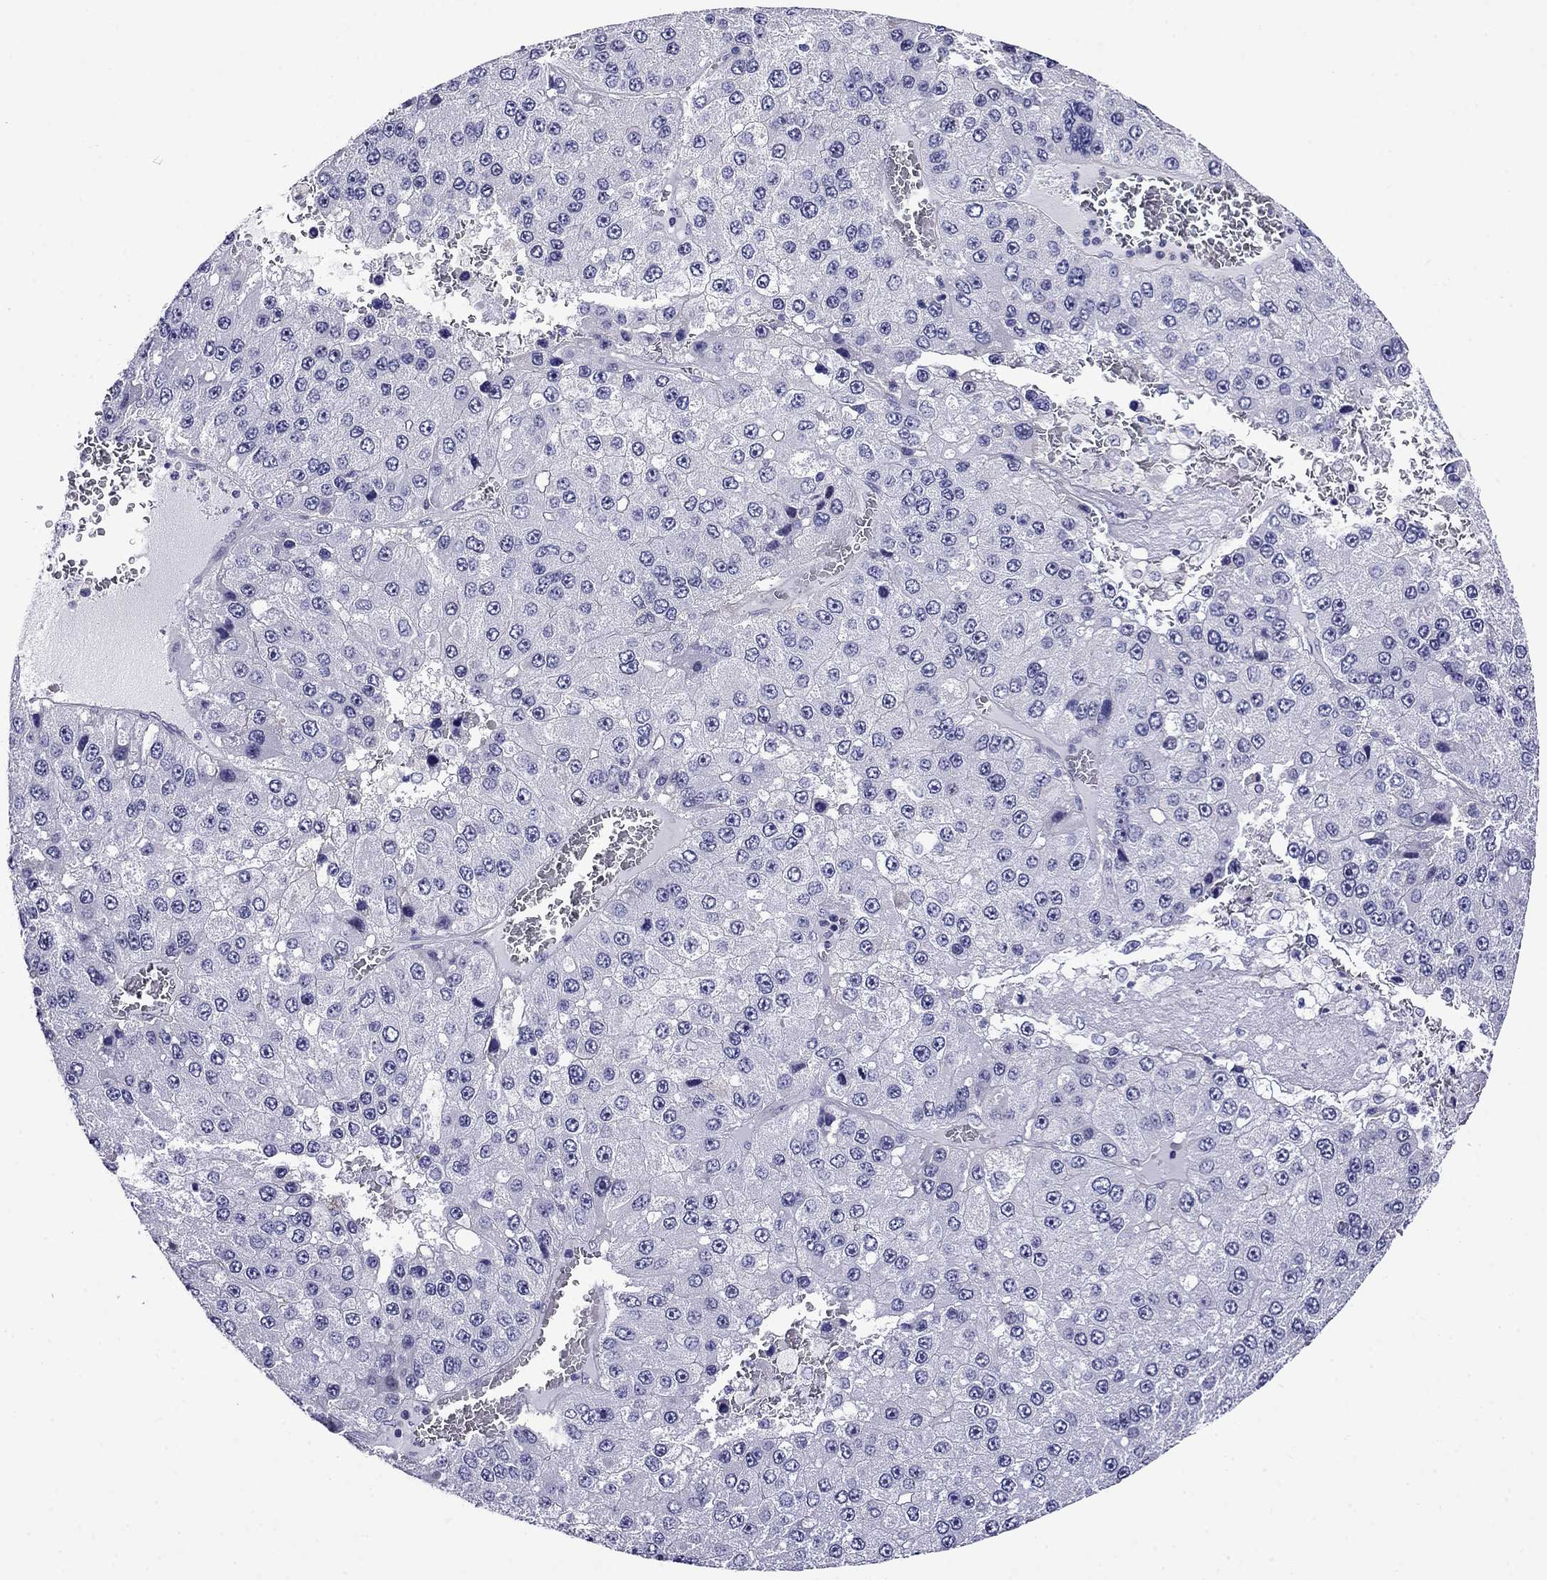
{"staining": {"intensity": "negative", "quantity": "none", "location": "none"}, "tissue": "liver cancer", "cell_type": "Tumor cells", "image_type": "cancer", "snomed": [{"axis": "morphology", "description": "Carcinoma, Hepatocellular, NOS"}, {"axis": "topography", "description": "Liver"}], "caption": "The micrograph shows no staining of tumor cells in liver cancer.", "gene": "SCG2", "patient": {"sex": "female", "age": 73}}